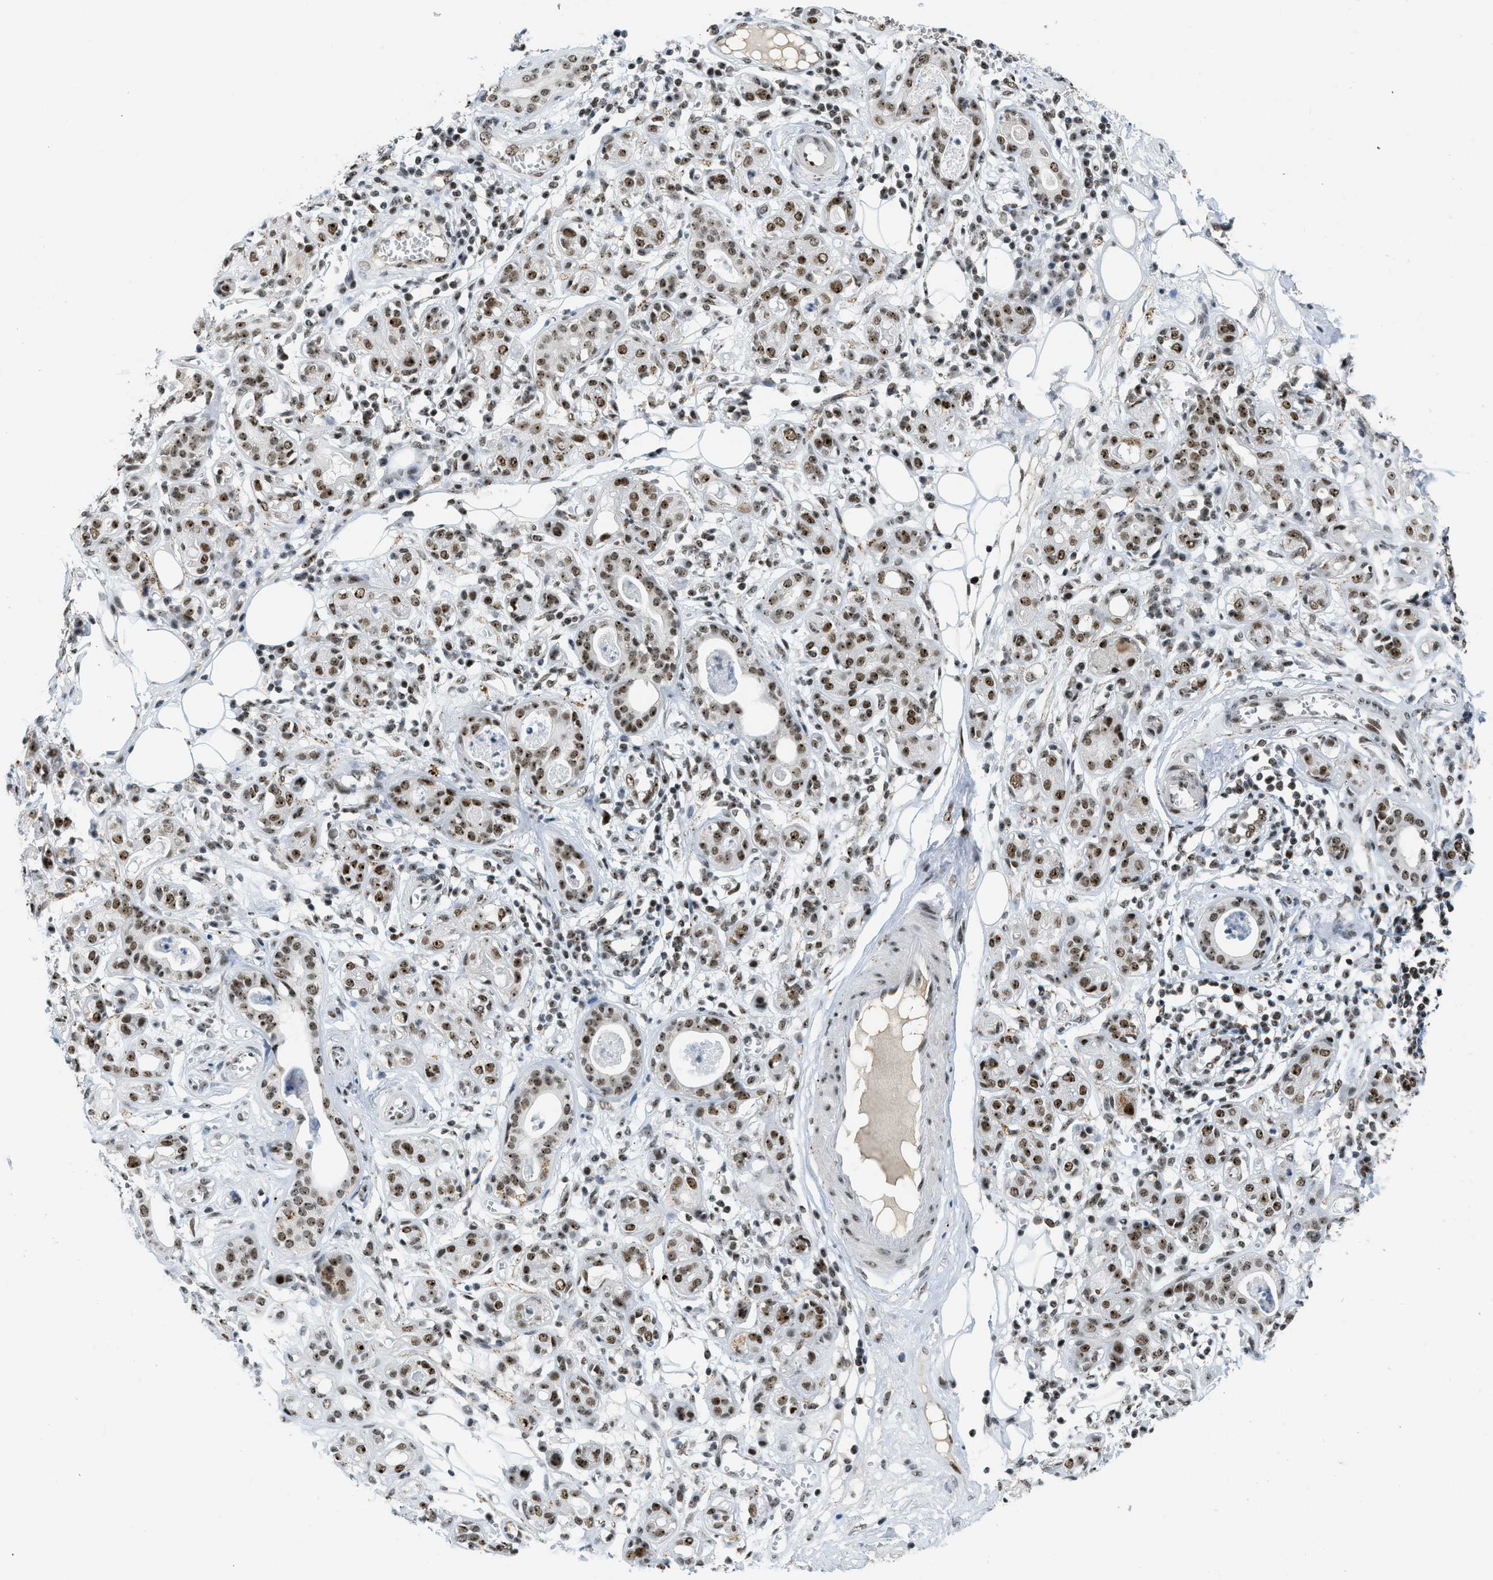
{"staining": {"intensity": "strong", "quantity": ">75%", "location": "nuclear"}, "tissue": "adipose tissue", "cell_type": "Adipocytes", "image_type": "normal", "snomed": [{"axis": "morphology", "description": "Normal tissue, NOS"}, {"axis": "morphology", "description": "Inflammation, NOS"}, {"axis": "topography", "description": "Salivary gland"}, {"axis": "topography", "description": "Peripheral nerve tissue"}], "caption": "Adipose tissue stained with a protein marker demonstrates strong staining in adipocytes.", "gene": "URB1", "patient": {"sex": "female", "age": 75}}